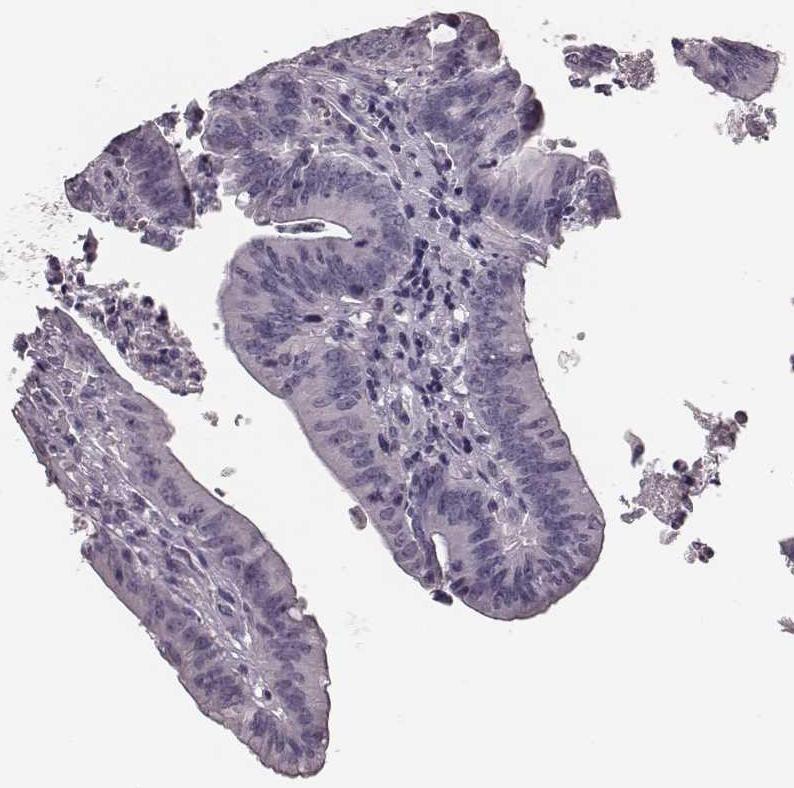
{"staining": {"intensity": "negative", "quantity": "none", "location": "none"}, "tissue": "colorectal cancer", "cell_type": "Tumor cells", "image_type": "cancer", "snomed": [{"axis": "morphology", "description": "Adenocarcinoma, NOS"}, {"axis": "topography", "description": "Colon"}], "caption": "The immunohistochemistry photomicrograph has no significant expression in tumor cells of colorectal cancer (adenocarcinoma) tissue.", "gene": "CSHL1", "patient": {"sex": "female", "age": 70}}